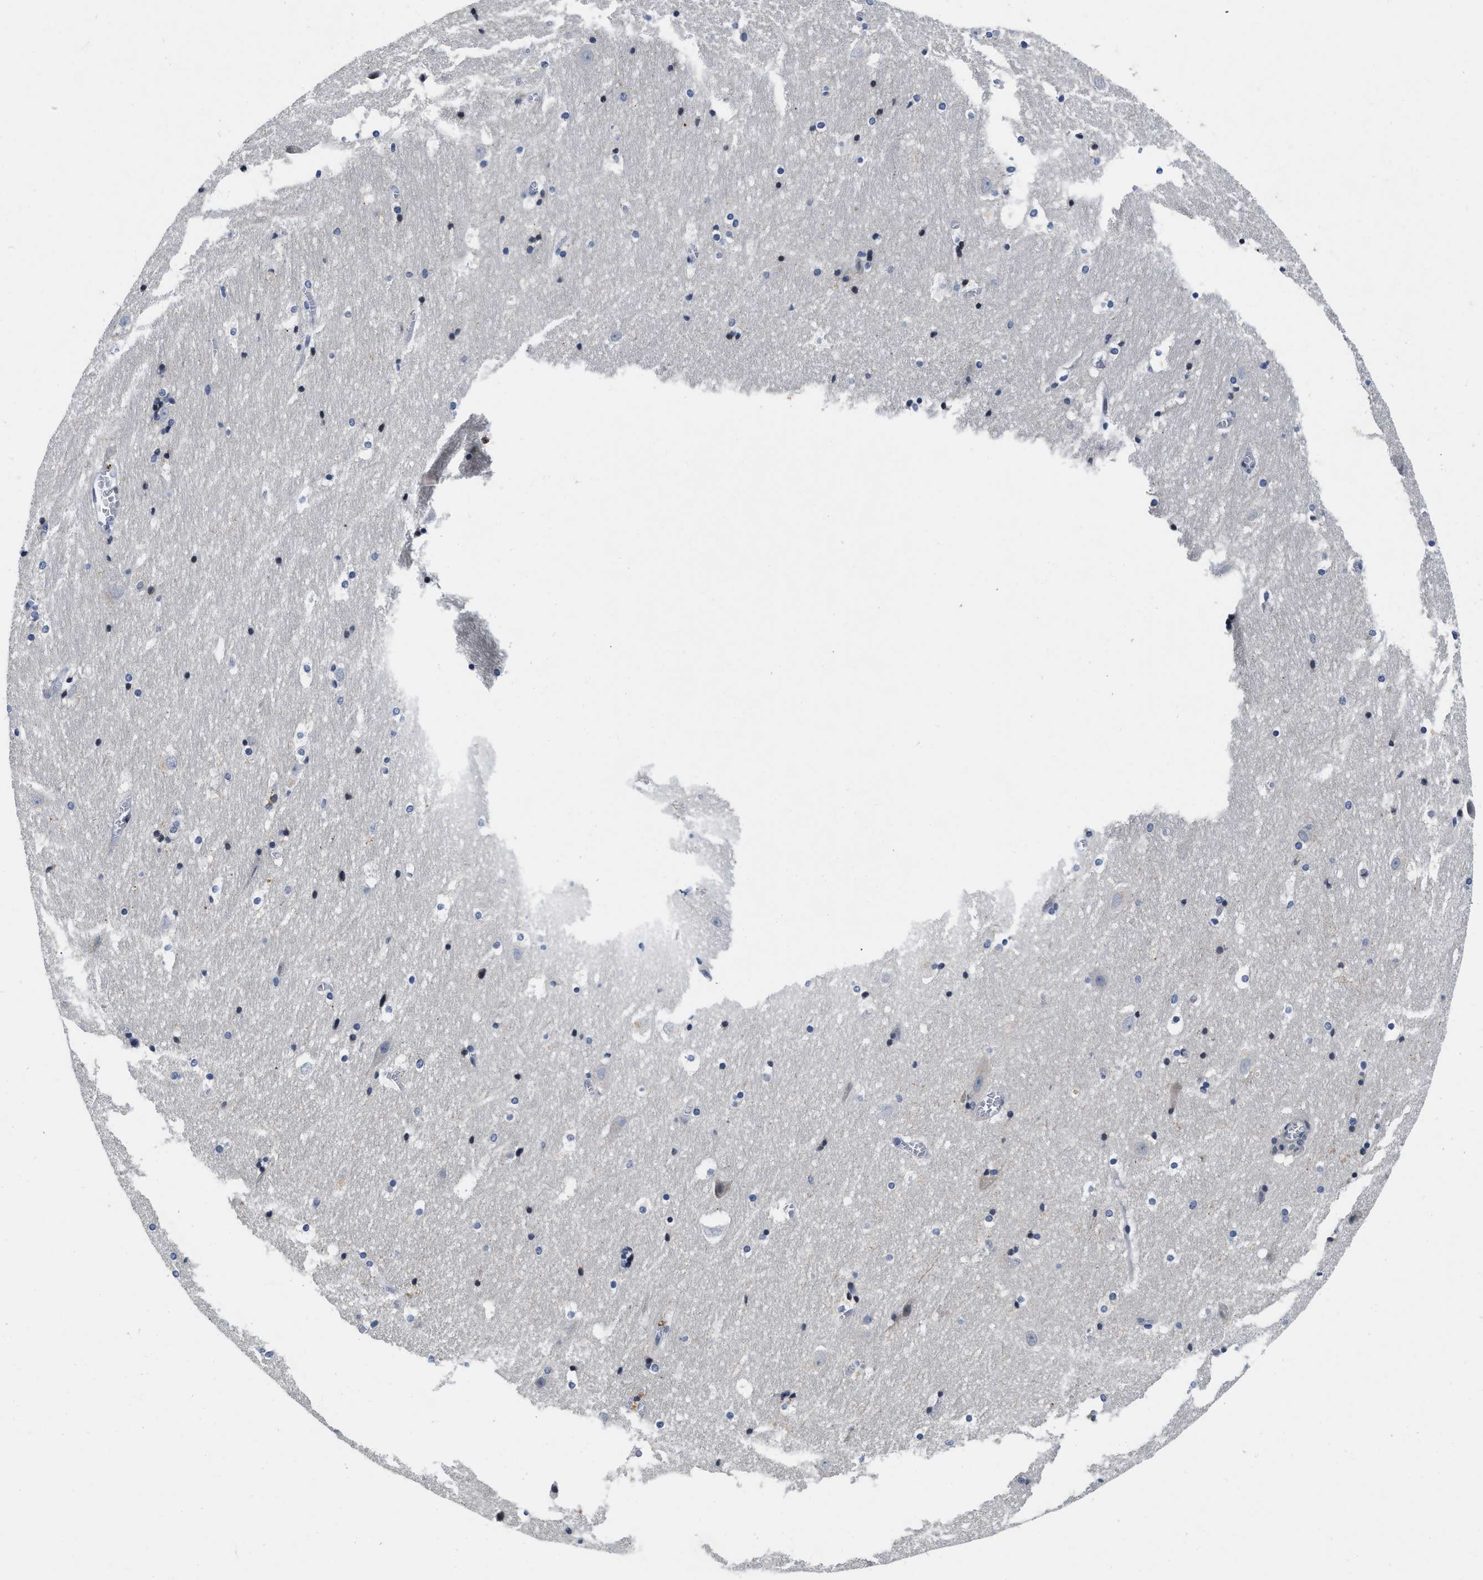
{"staining": {"intensity": "negative", "quantity": "none", "location": "none"}, "tissue": "hippocampus", "cell_type": "Glial cells", "image_type": "normal", "snomed": [{"axis": "morphology", "description": "Normal tissue, NOS"}, {"axis": "topography", "description": "Hippocampus"}], "caption": "Immunohistochemical staining of normal human hippocampus exhibits no significant positivity in glial cells.", "gene": "VIP", "patient": {"sex": "male", "age": 45}}